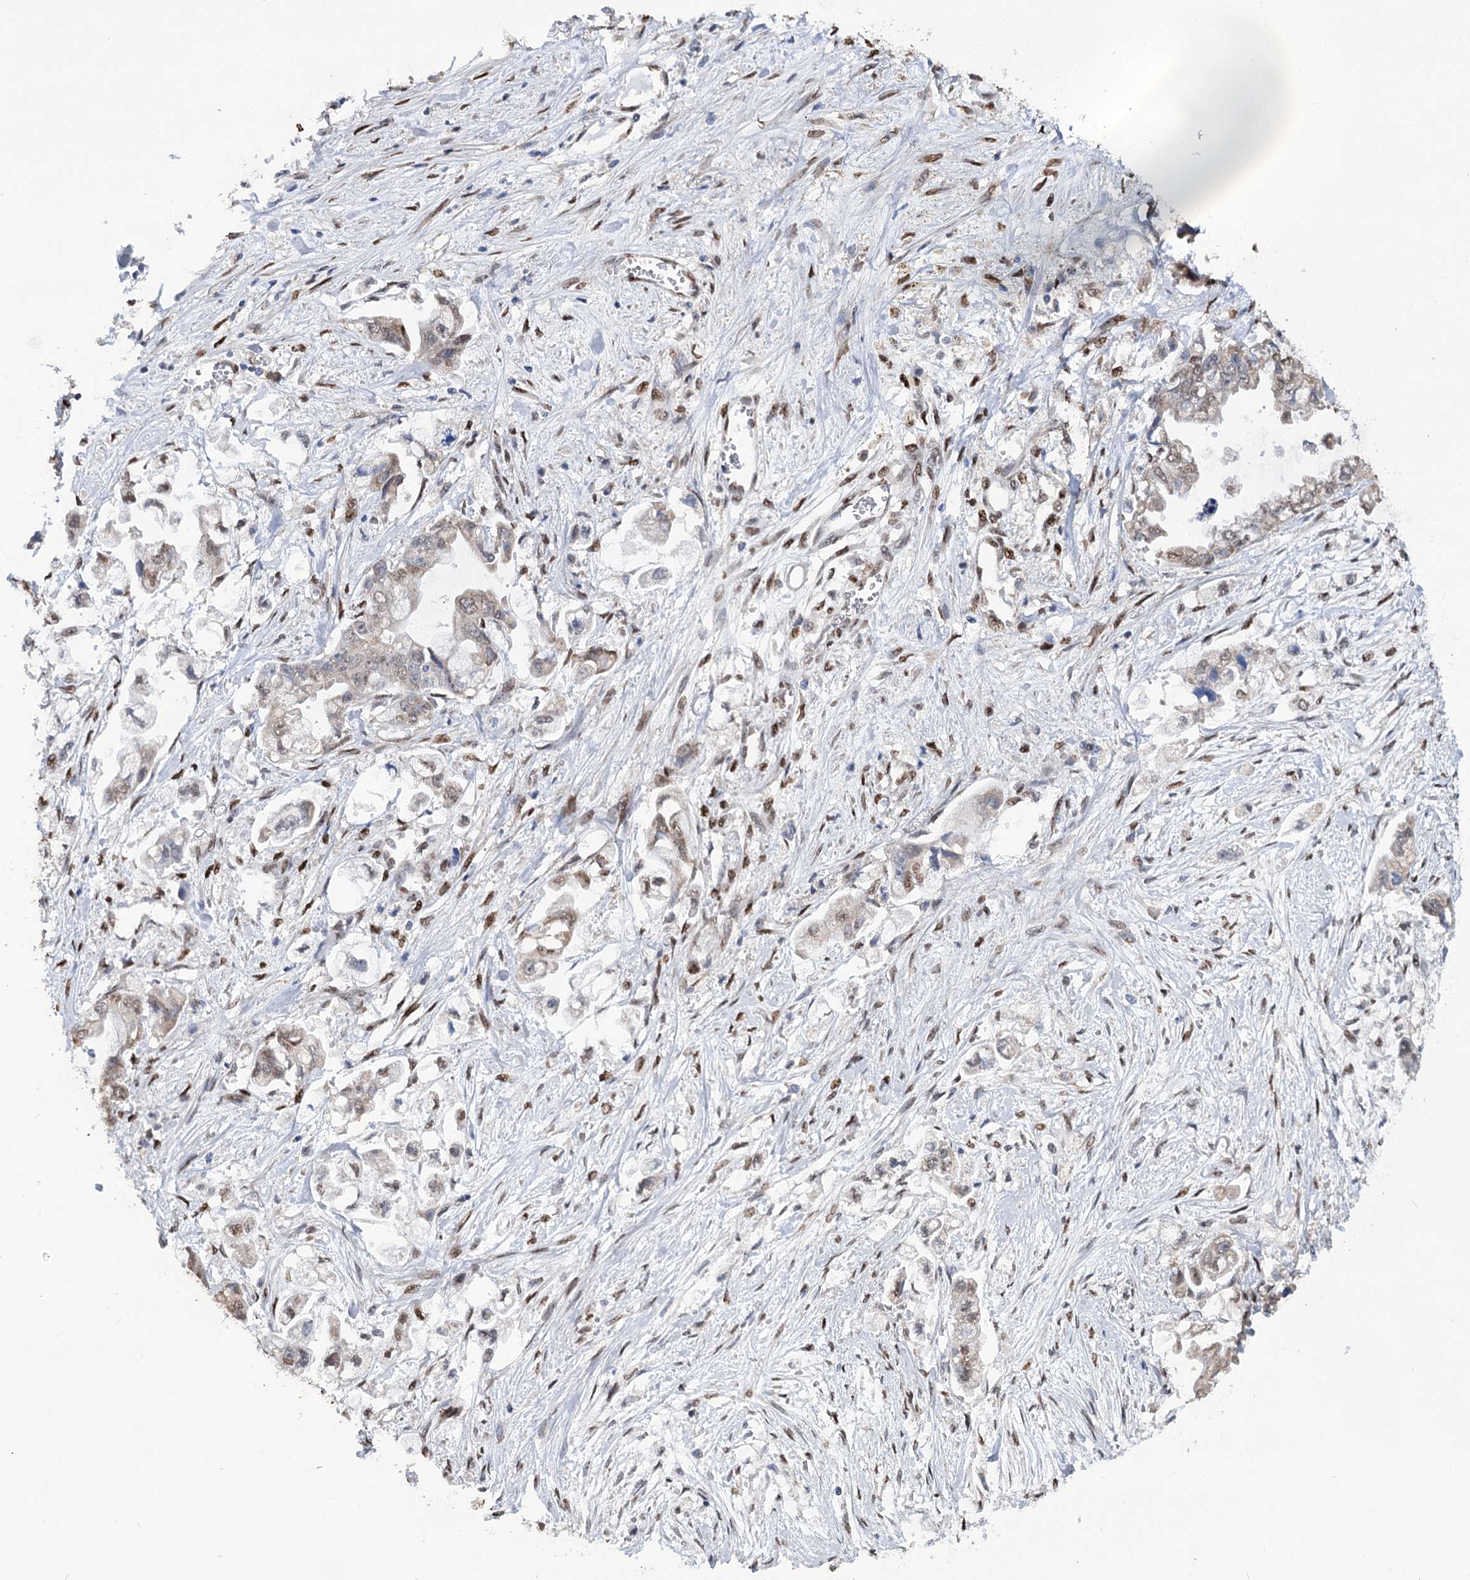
{"staining": {"intensity": "weak", "quantity": ">75%", "location": "cytoplasmic/membranous"}, "tissue": "stomach cancer", "cell_type": "Tumor cells", "image_type": "cancer", "snomed": [{"axis": "morphology", "description": "Adenocarcinoma, NOS"}, {"axis": "topography", "description": "Stomach"}], "caption": "Tumor cells reveal weak cytoplasmic/membranous staining in approximately >75% of cells in stomach cancer. The staining was performed using DAB (3,3'-diaminobenzidine), with brown indicating positive protein expression. Nuclei are stained blue with hematoxylin.", "gene": "NFU1", "patient": {"sex": "male", "age": 62}}